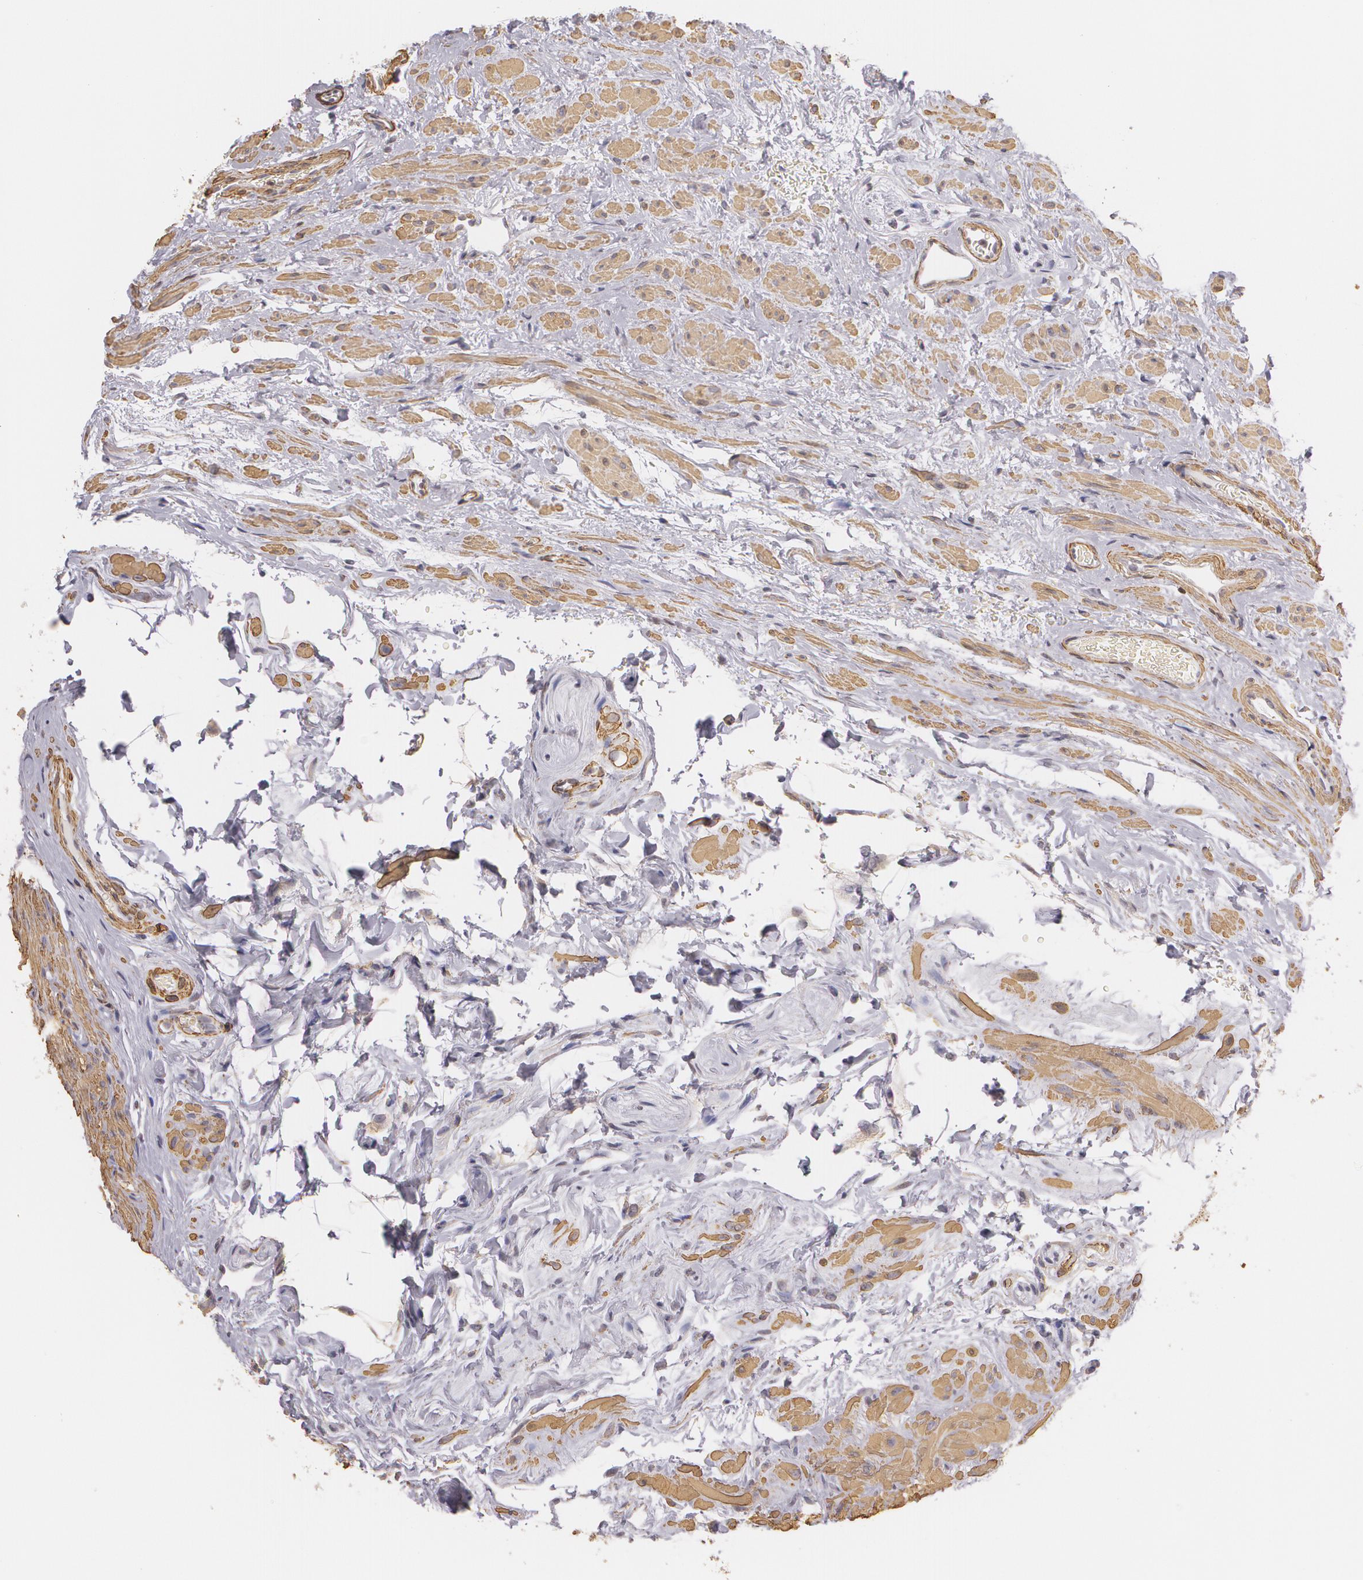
{"staining": {"intensity": "weak", "quantity": "<25%", "location": "nuclear"}, "tissue": "epididymis", "cell_type": "Glandular cells", "image_type": "normal", "snomed": [{"axis": "morphology", "description": "Normal tissue, NOS"}, {"axis": "topography", "description": "Testis"}, {"axis": "topography", "description": "Epididymis"}], "caption": "IHC of benign human epididymis exhibits no staining in glandular cells. (Stains: DAB (3,3'-diaminobenzidine) immunohistochemistry with hematoxylin counter stain, Microscopy: brightfield microscopy at high magnification).", "gene": "VAMP1", "patient": {"sex": "male", "age": 36}}